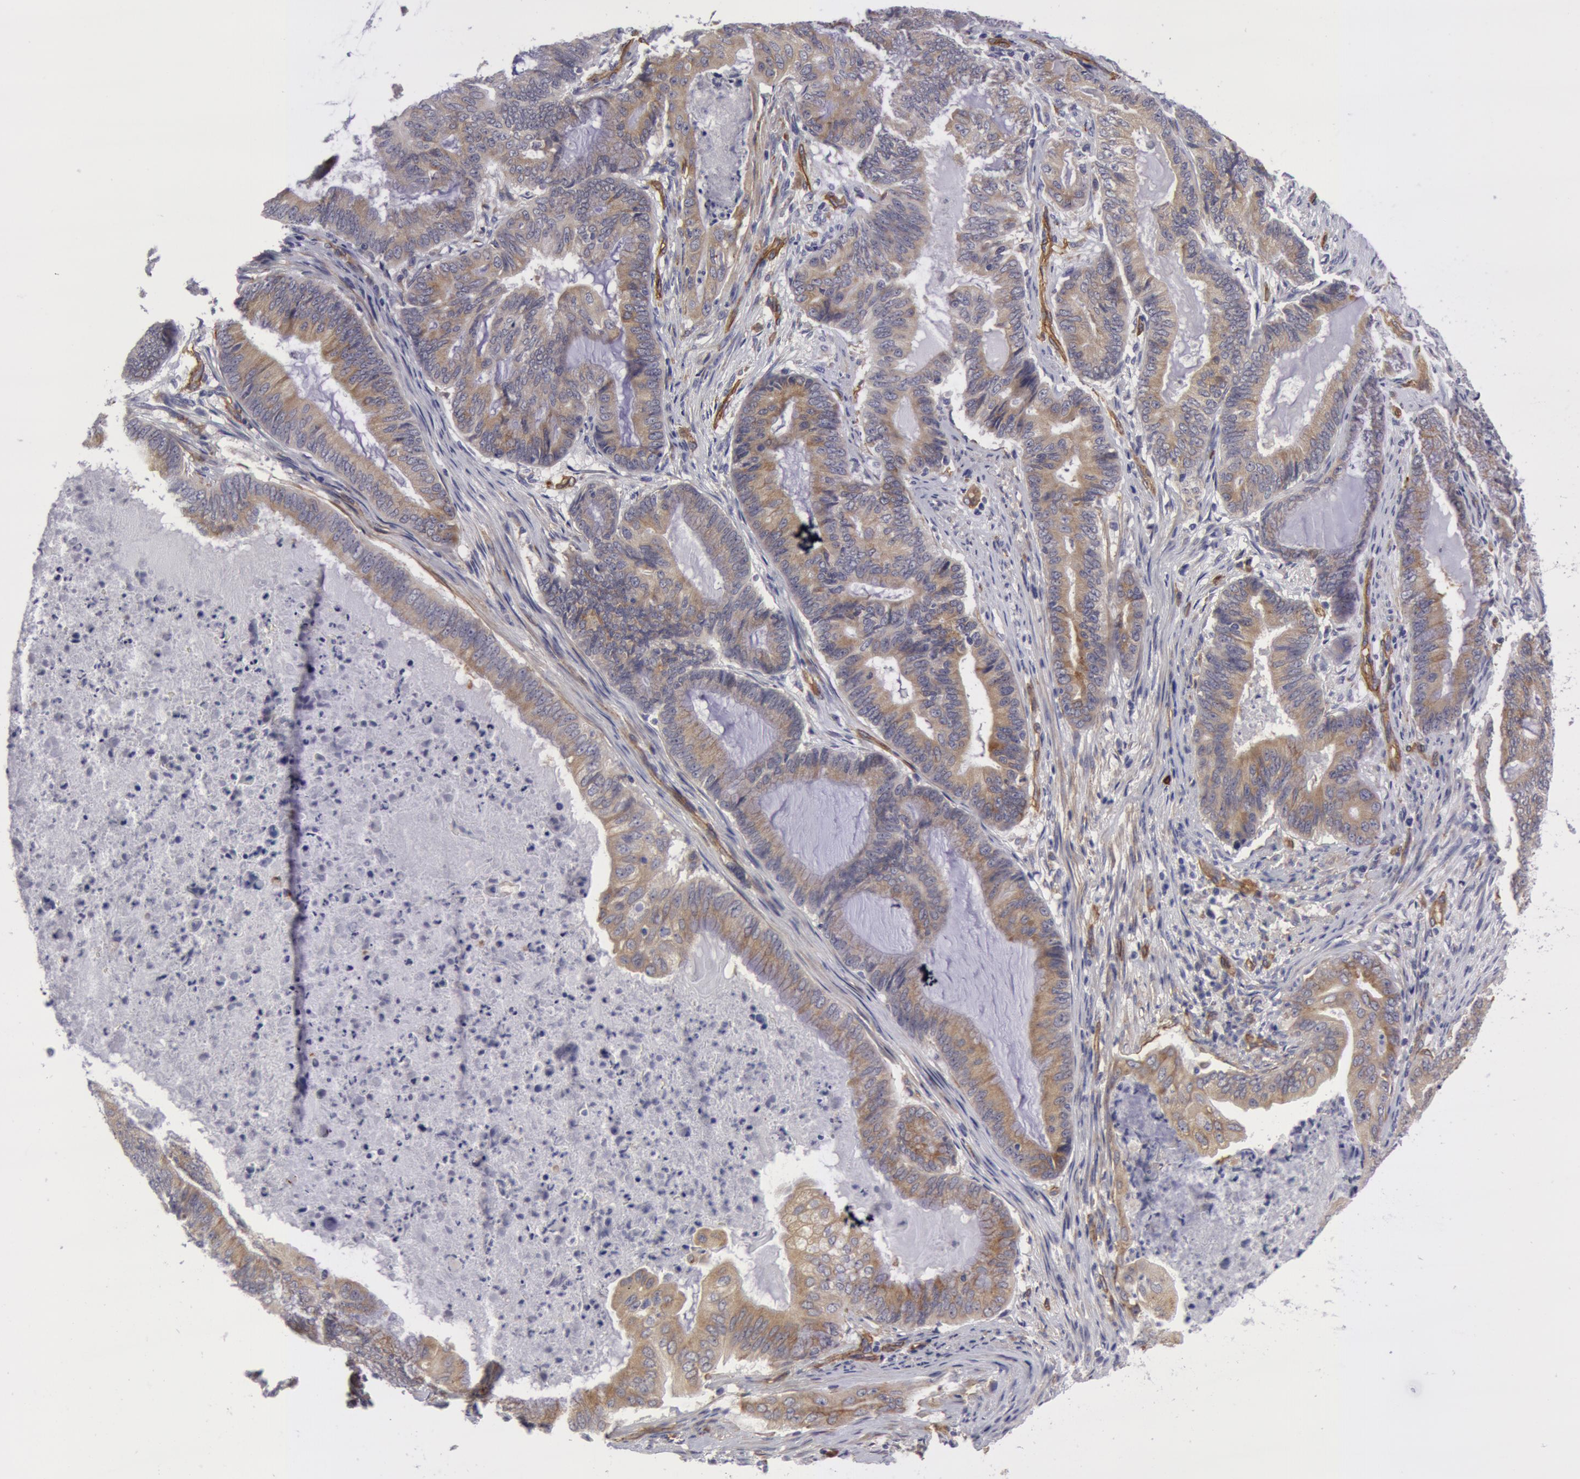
{"staining": {"intensity": "weak", "quantity": ">75%", "location": "cytoplasmic/membranous"}, "tissue": "endometrial cancer", "cell_type": "Tumor cells", "image_type": "cancer", "snomed": [{"axis": "morphology", "description": "Adenocarcinoma, NOS"}, {"axis": "topography", "description": "Endometrium"}], "caption": "Immunohistochemistry (IHC) (DAB (3,3'-diaminobenzidine)) staining of human endometrial adenocarcinoma exhibits weak cytoplasmic/membranous protein positivity in about >75% of tumor cells.", "gene": "IL23A", "patient": {"sex": "female", "age": 63}}